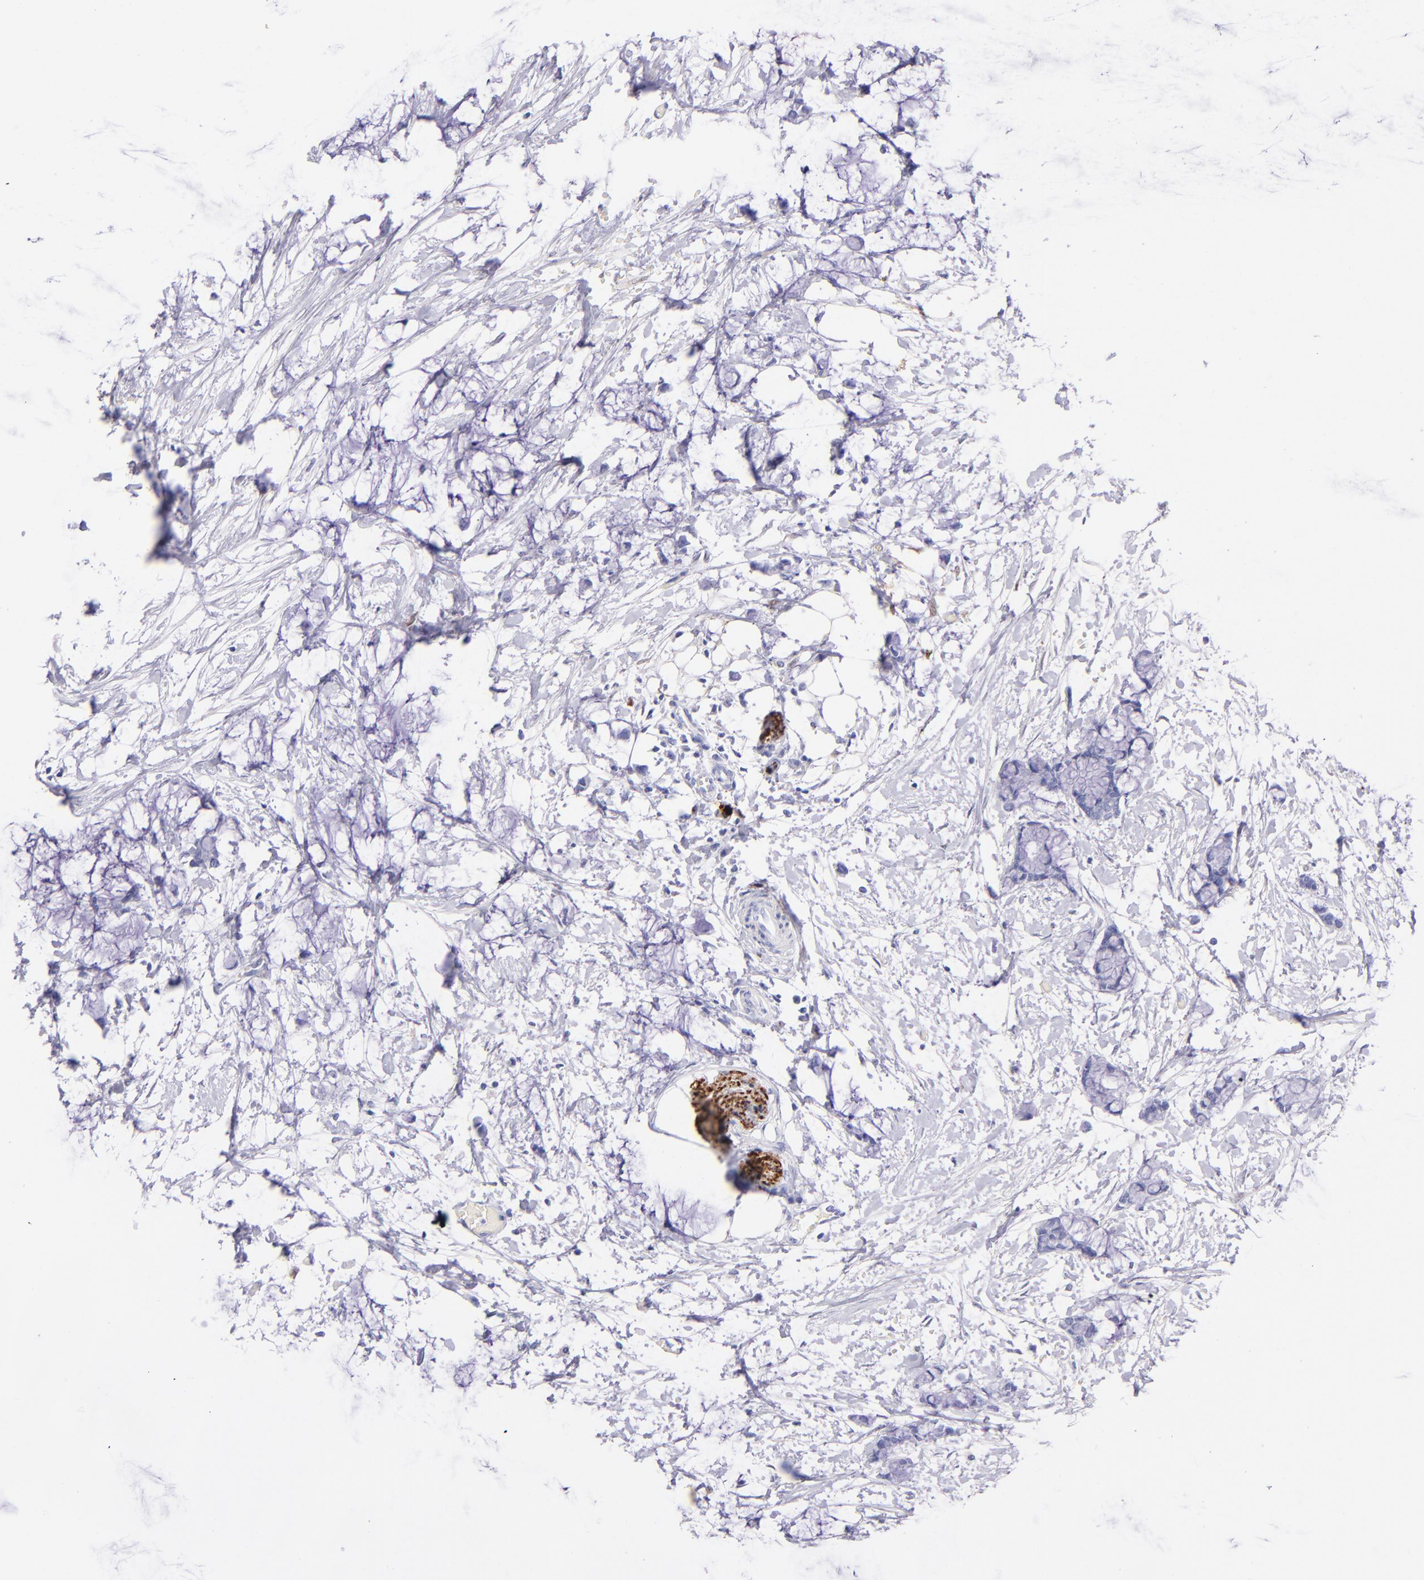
{"staining": {"intensity": "negative", "quantity": "none", "location": "none"}, "tissue": "colorectal cancer", "cell_type": "Tumor cells", "image_type": "cancer", "snomed": [{"axis": "morphology", "description": "Normal tissue, NOS"}, {"axis": "morphology", "description": "Adenocarcinoma, NOS"}, {"axis": "topography", "description": "Colon"}, {"axis": "topography", "description": "Peripheral nerve tissue"}], "caption": "Immunohistochemistry image of colorectal cancer (adenocarcinoma) stained for a protein (brown), which reveals no positivity in tumor cells.", "gene": "UCHL1", "patient": {"sex": "male", "age": 14}}